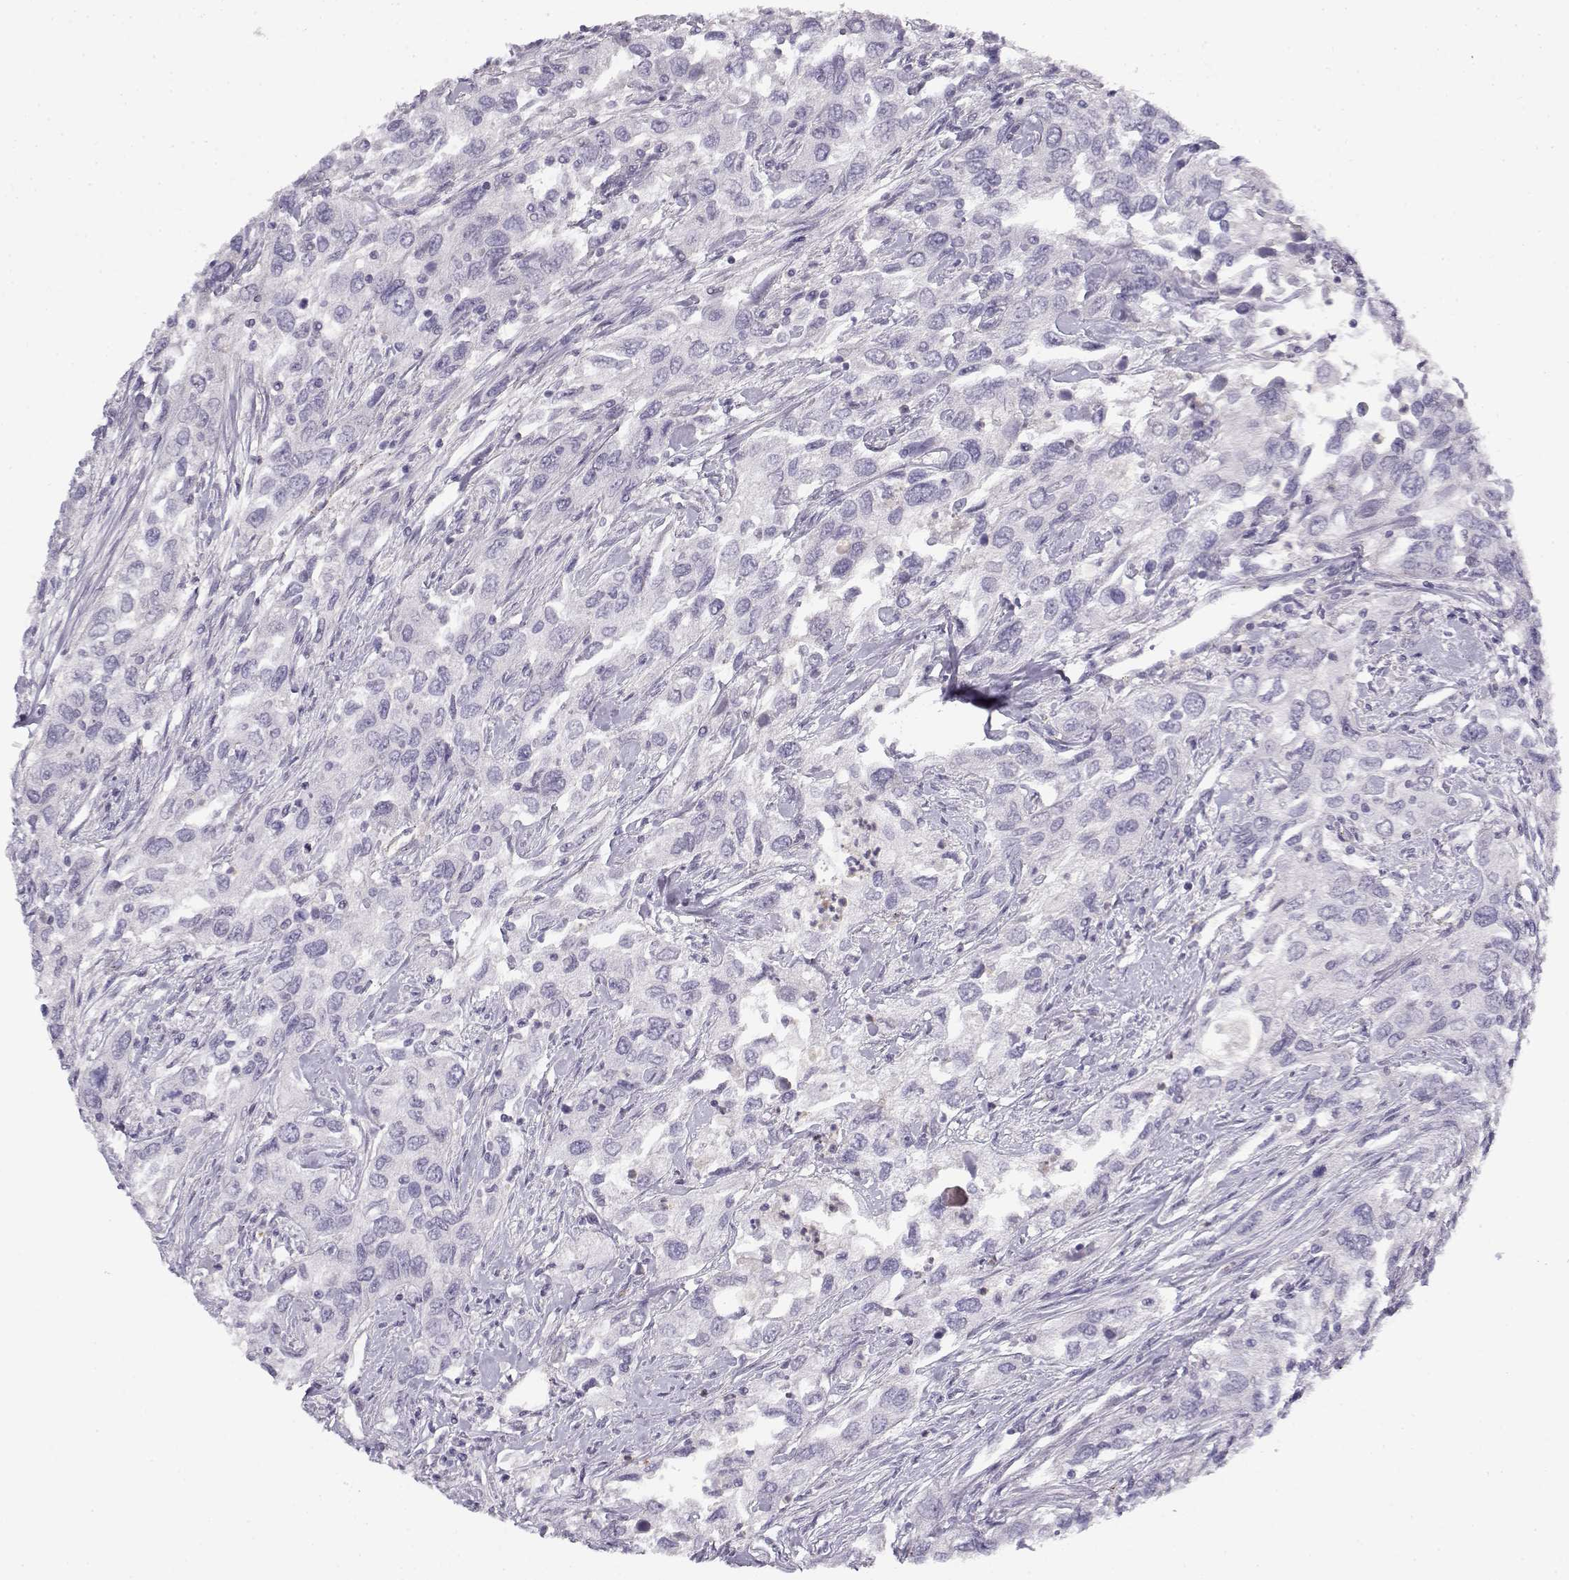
{"staining": {"intensity": "negative", "quantity": "none", "location": "none"}, "tissue": "urothelial cancer", "cell_type": "Tumor cells", "image_type": "cancer", "snomed": [{"axis": "morphology", "description": "Urothelial carcinoma, High grade"}, {"axis": "topography", "description": "Urinary bladder"}], "caption": "This is an immunohistochemistry (IHC) histopathology image of human urothelial carcinoma (high-grade). There is no positivity in tumor cells.", "gene": "MYO1A", "patient": {"sex": "male", "age": 76}}